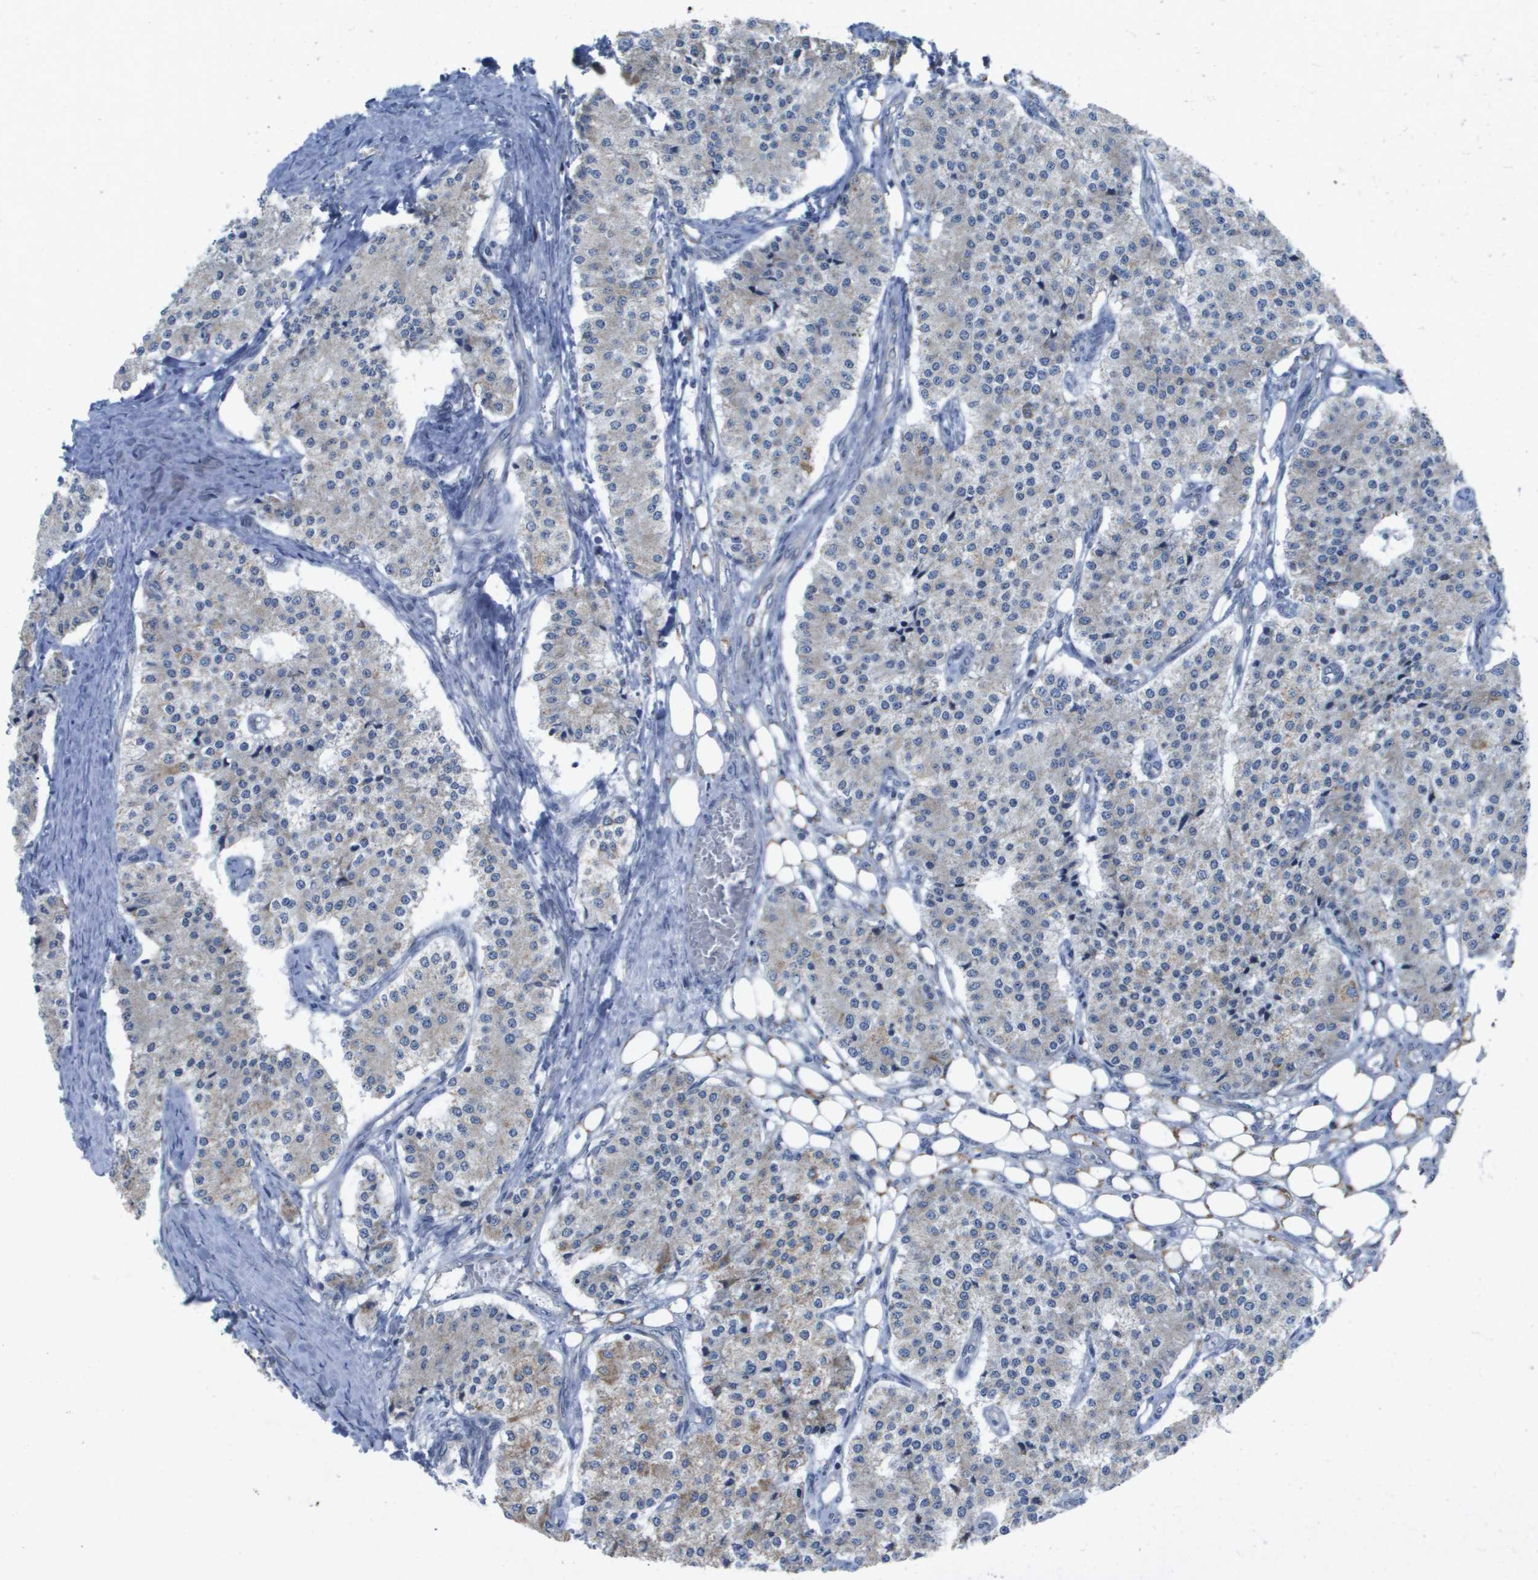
{"staining": {"intensity": "weak", "quantity": "<25%", "location": "cytoplasmic/membranous"}, "tissue": "carcinoid", "cell_type": "Tumor cells", "image_type": "cancer", "snomed": [{"axis": "morphology", "description": "Carcinoid, malignant, NOS"}, {"axis": "topography", "description": "Colon"}], "caption": "Human carcinoid stained for a protein using immunohistochemistry shows no staining in tumor cells.", "gene": "TMEM223", "patient": {"sex": "female", "age": 52}}